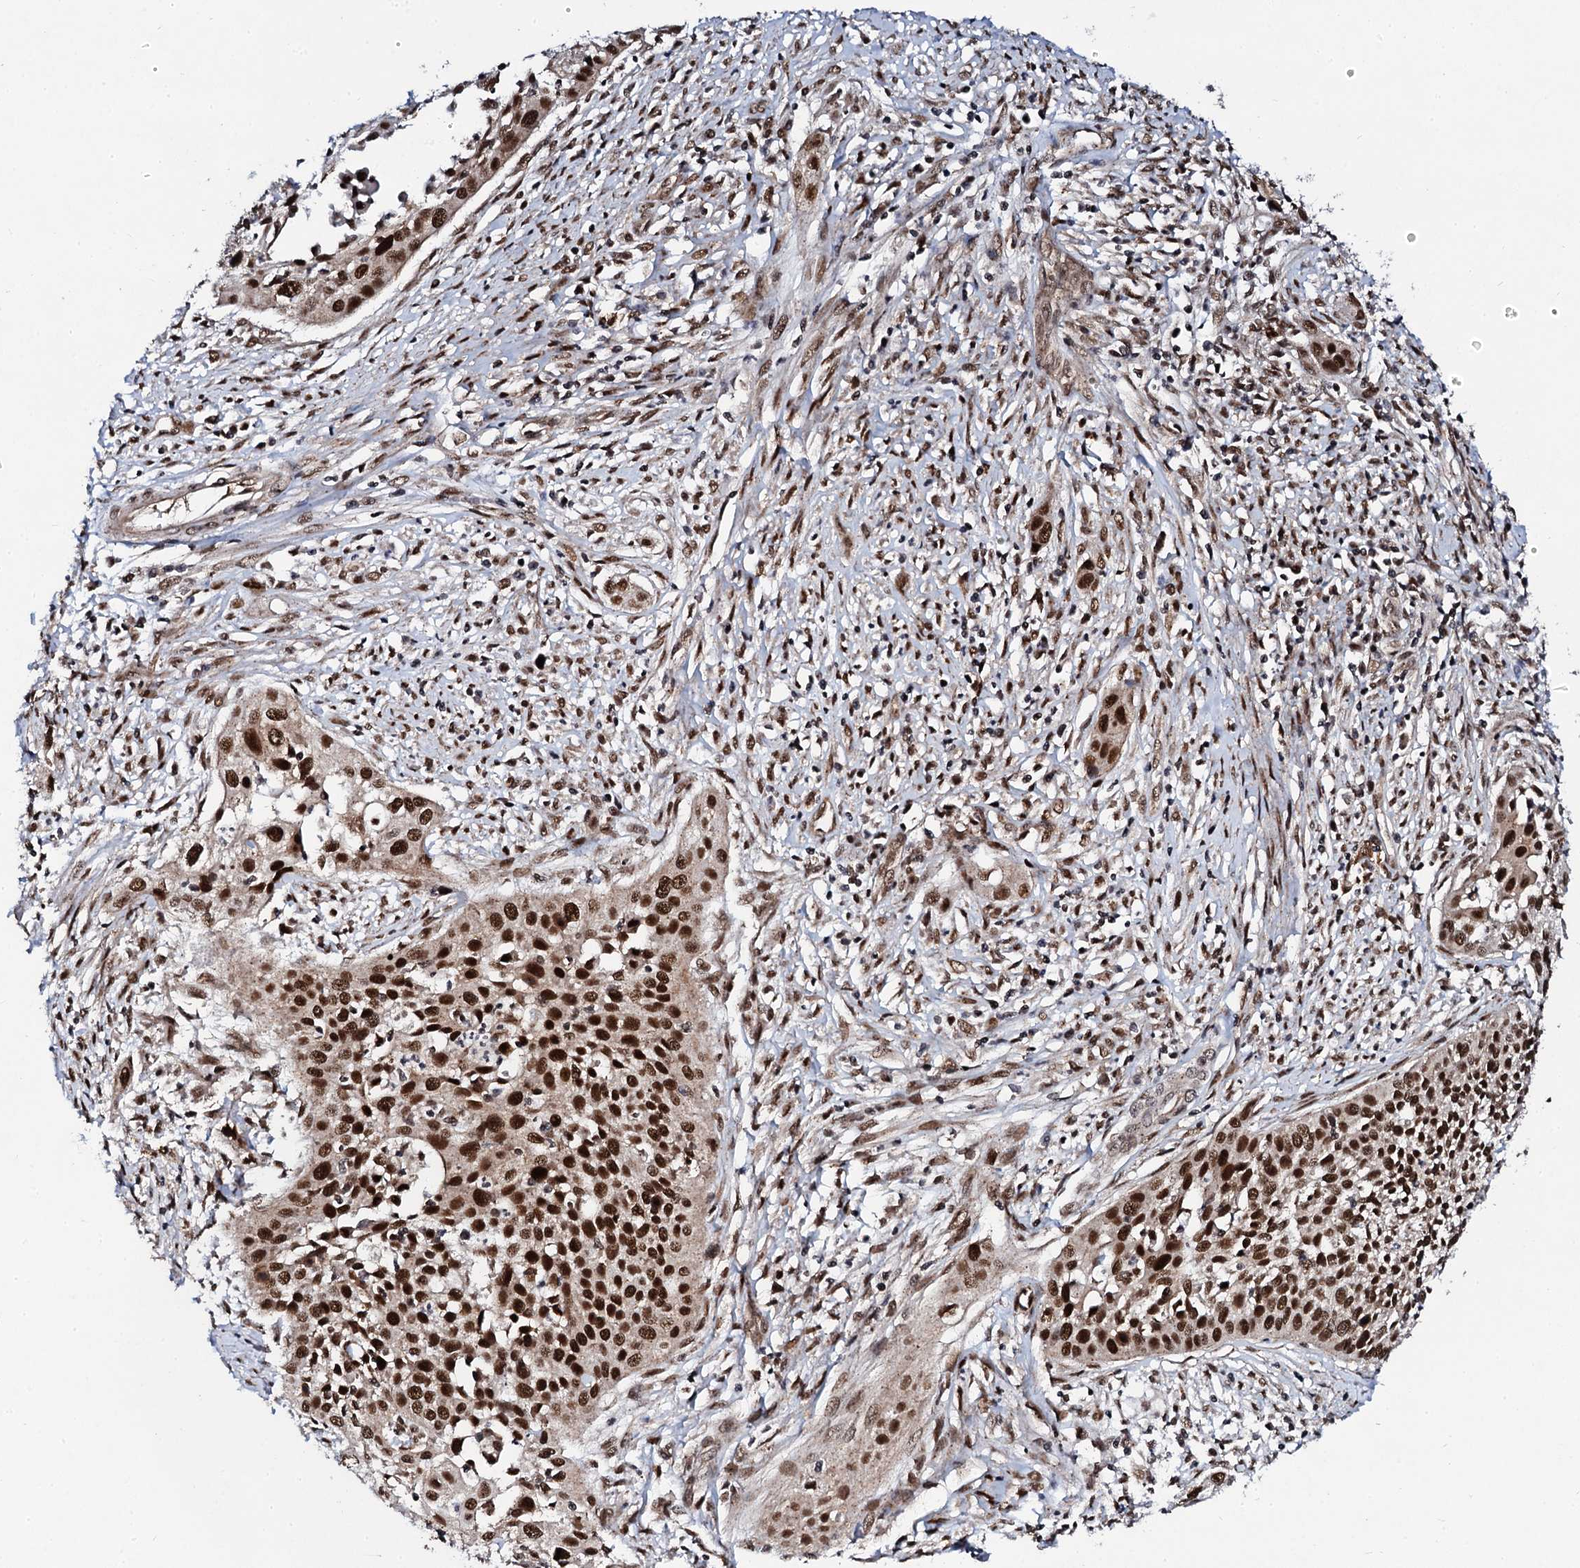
{"staining": {"intensity": "strong", "quantity": ">75%", "location": "nuclear"}, "tissue": "cervical cancer", "cell_type": "Tumor cells", "image_type": "cancer", "snomed": [{"axis": "morphology", "description": "Squamous cell carcinoma, NOS"}, {"axis": "topography", "description": "Cervix"}], "caption": "Protein expression analysis of cervical cancer (squamous cell carcinoma) exhibits strong nuclear staining in approximately >75% of tumor cells. (DAB IHC with brightfield microscopy, high magnification).", "gene": "CSTF3", "patient": {"sex": "female", "age": 34}}